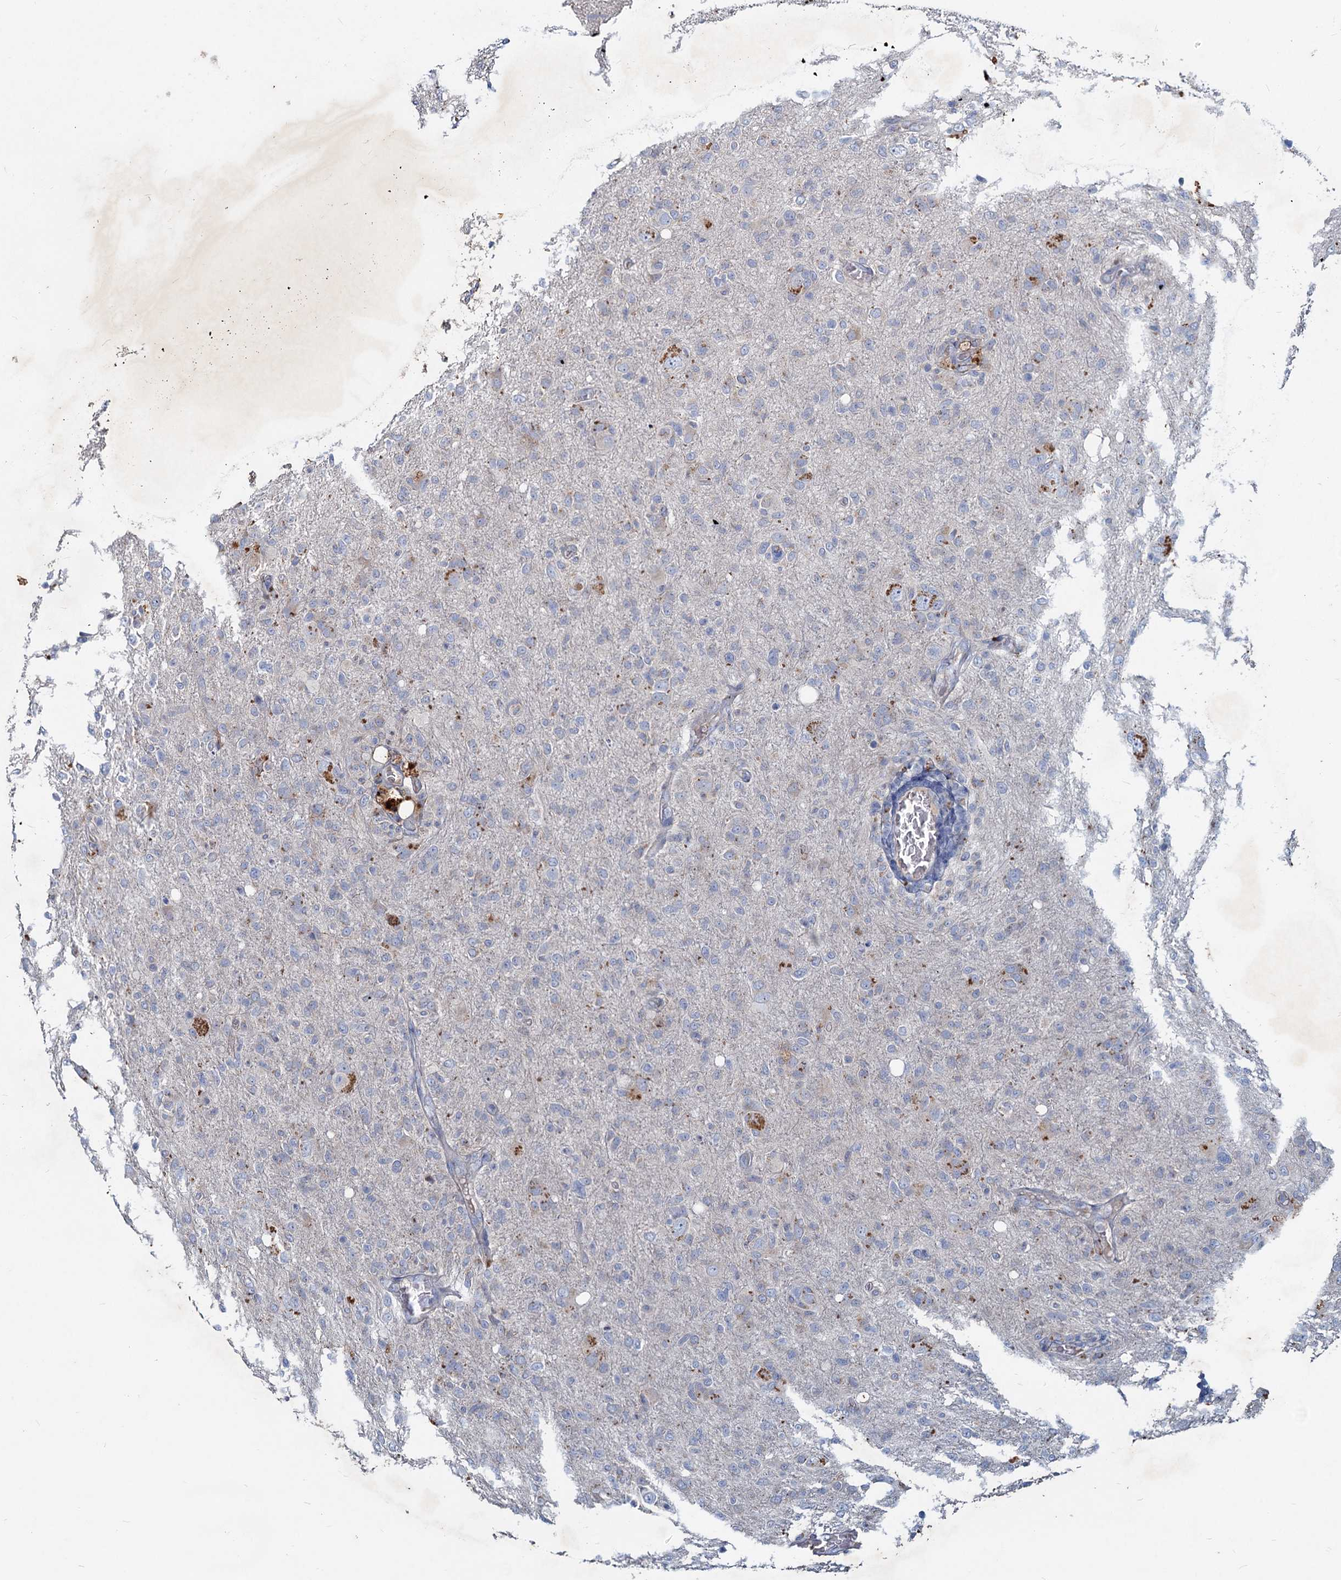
{"staining": {"intensity": "negative", "quantity": "none", "location": "none"}, "tissue": "glioma", "cell_type": "Tumor cells", "image_type": "cancer", "snomed": [{"axis": "morphology", "description": "Glioma, malignant, High grade"}, {"axis": "topography", "description": "Brain"}], "caption": "This image is of glioma stained with IHC to label a protein in brown with the nuclei are counter-stained blue. There is no positivity in tumor cells. (IHC, brightfield microscopy, high magnification).", "gene": "TMX2", "patient": {"sex": "female", "age": 57}}